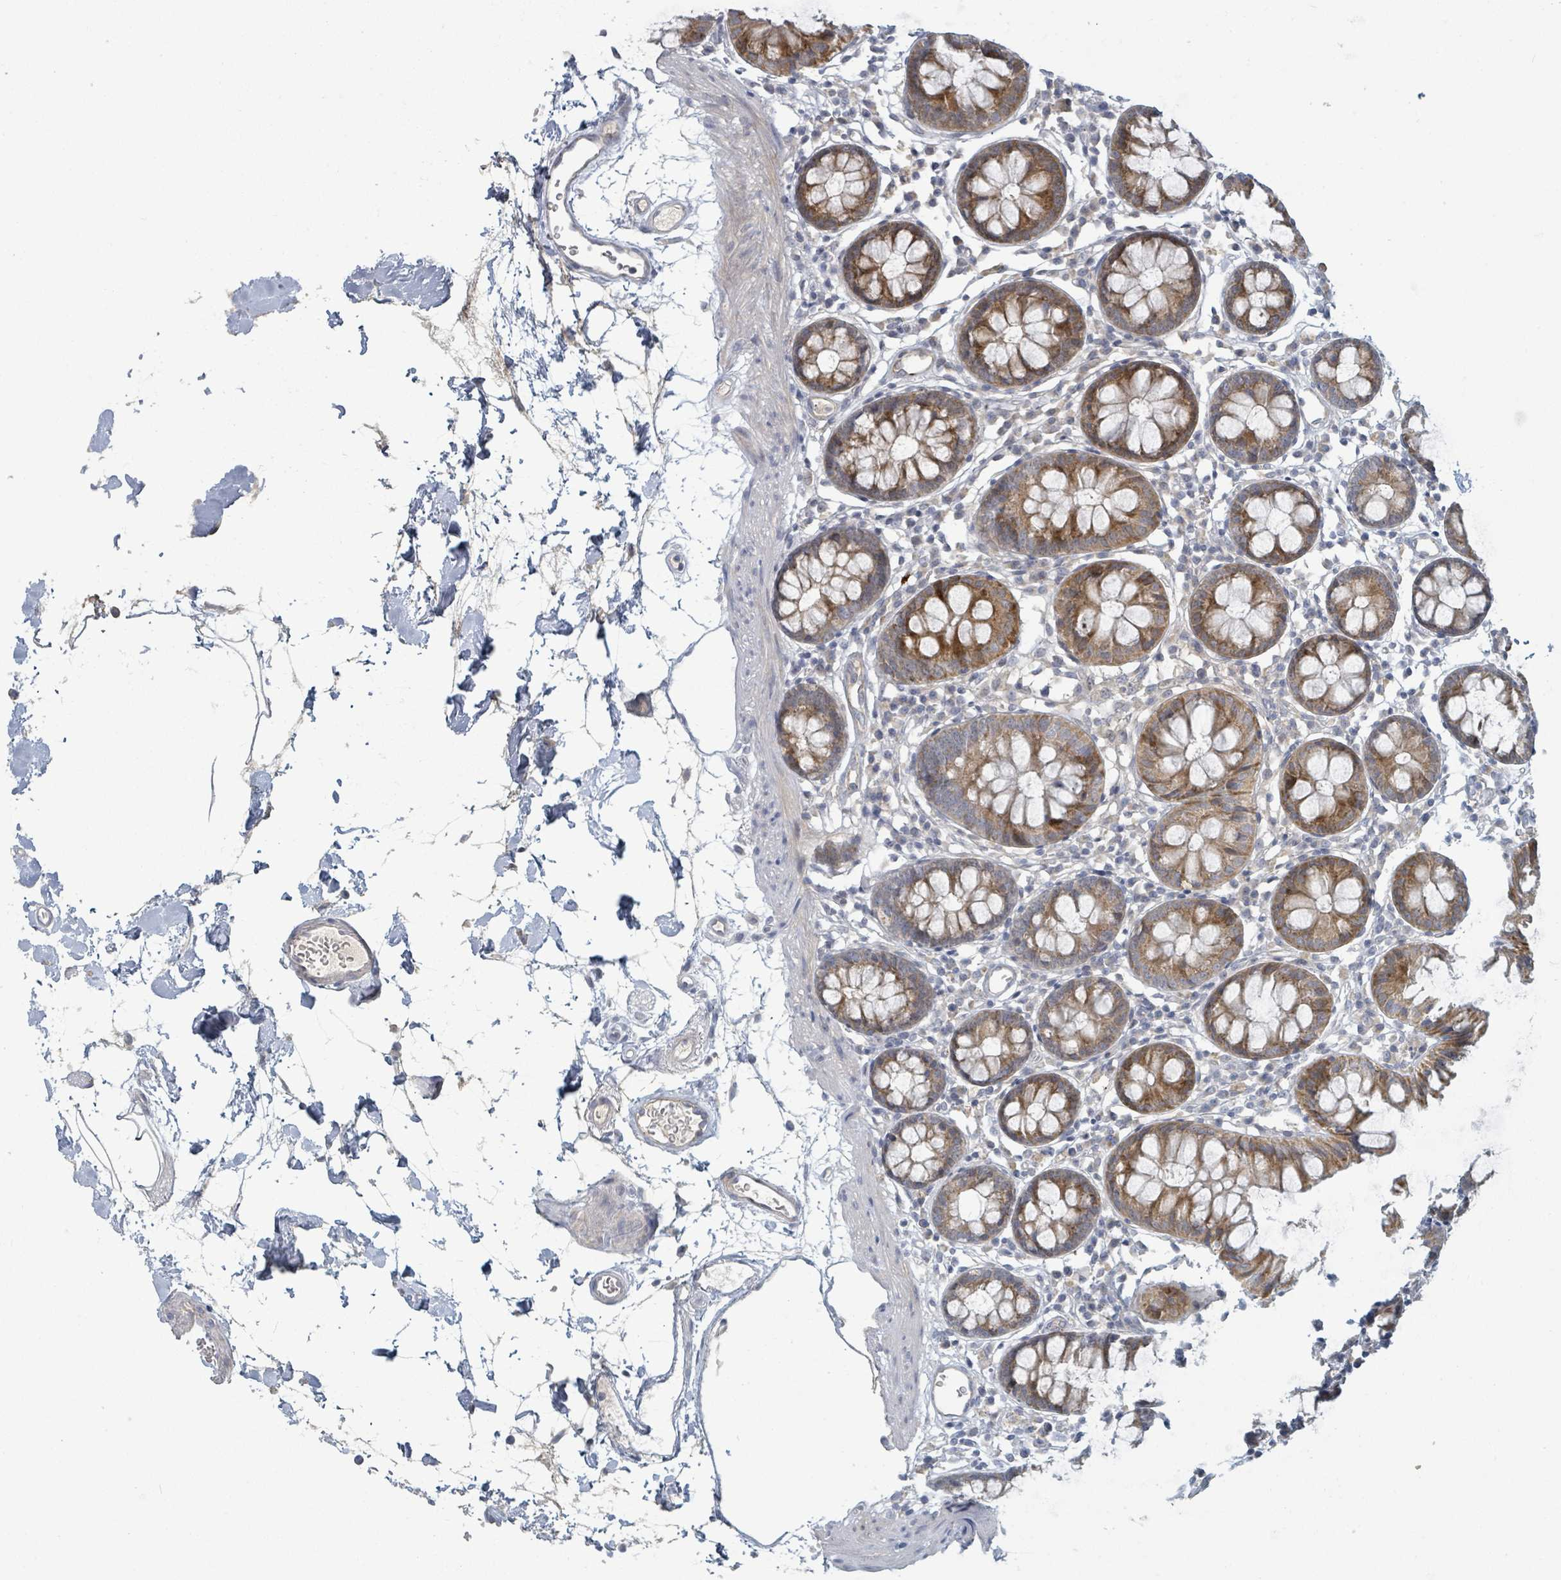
{"staining": {"intensity": "weak", "quantity": "<25%", "location": "cytoplasmic/membranous"}, "tissue": "colon", "cell_type": "Endothelial cells", "image_type": "normal", "snomed": [{"axis": "morphology", "description": "Normal tissue, NOS"}, {"axis": "topography", "description": "Colon"}], "caption": "Human colon stained for a protein using immunohistochemistry (IHC) reveals no staining in endothelial cells.", "gene": "COL5A3", "patient": {"sex": "female", "age": 84}}